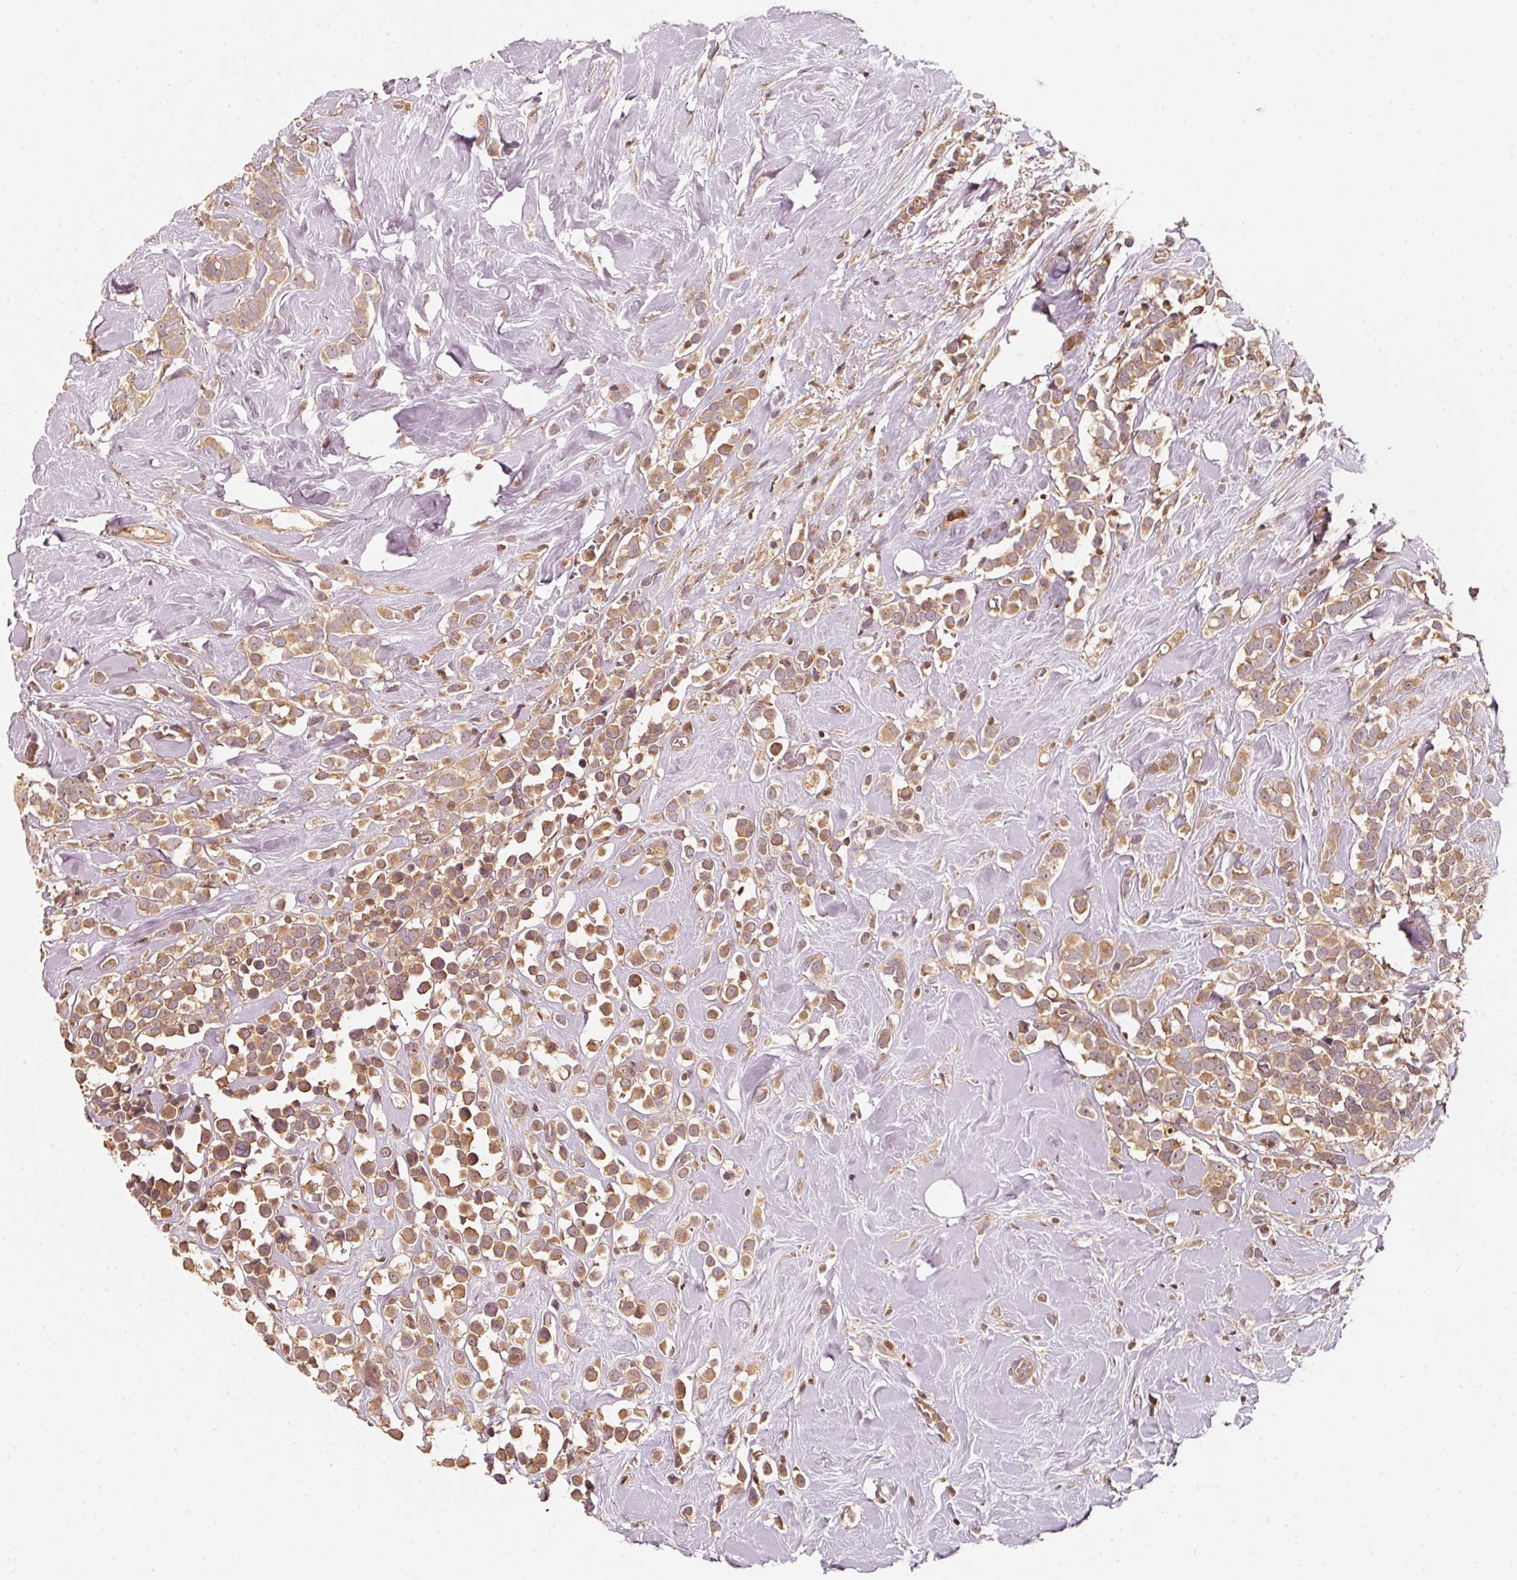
{"staining": {"intensity": "moderate", "quantity": ">75%", "location": "cytoplasmic/membranous"}, "tissue": "breast cancer", "cell_type": "Tumor cells", "image_type": "cancer", "snomed": [{"axis": "morphology", "description": "Duct carcinoma"}, {"axis": "topography", "description": "Breast"}], "caption": "Immunohistochemical staining of human breast intraductal carcinoma displays medium levels of moderate cytoplasmic/membranous protein positivity in approximately >75% of tumor cells. (DAB (3,3'-diaminobenzidine) IHC, brown staining for protein, blue staining for nuclei).", "gene": "RRAS2", "patient": {"sex": "female", "age": 80}}